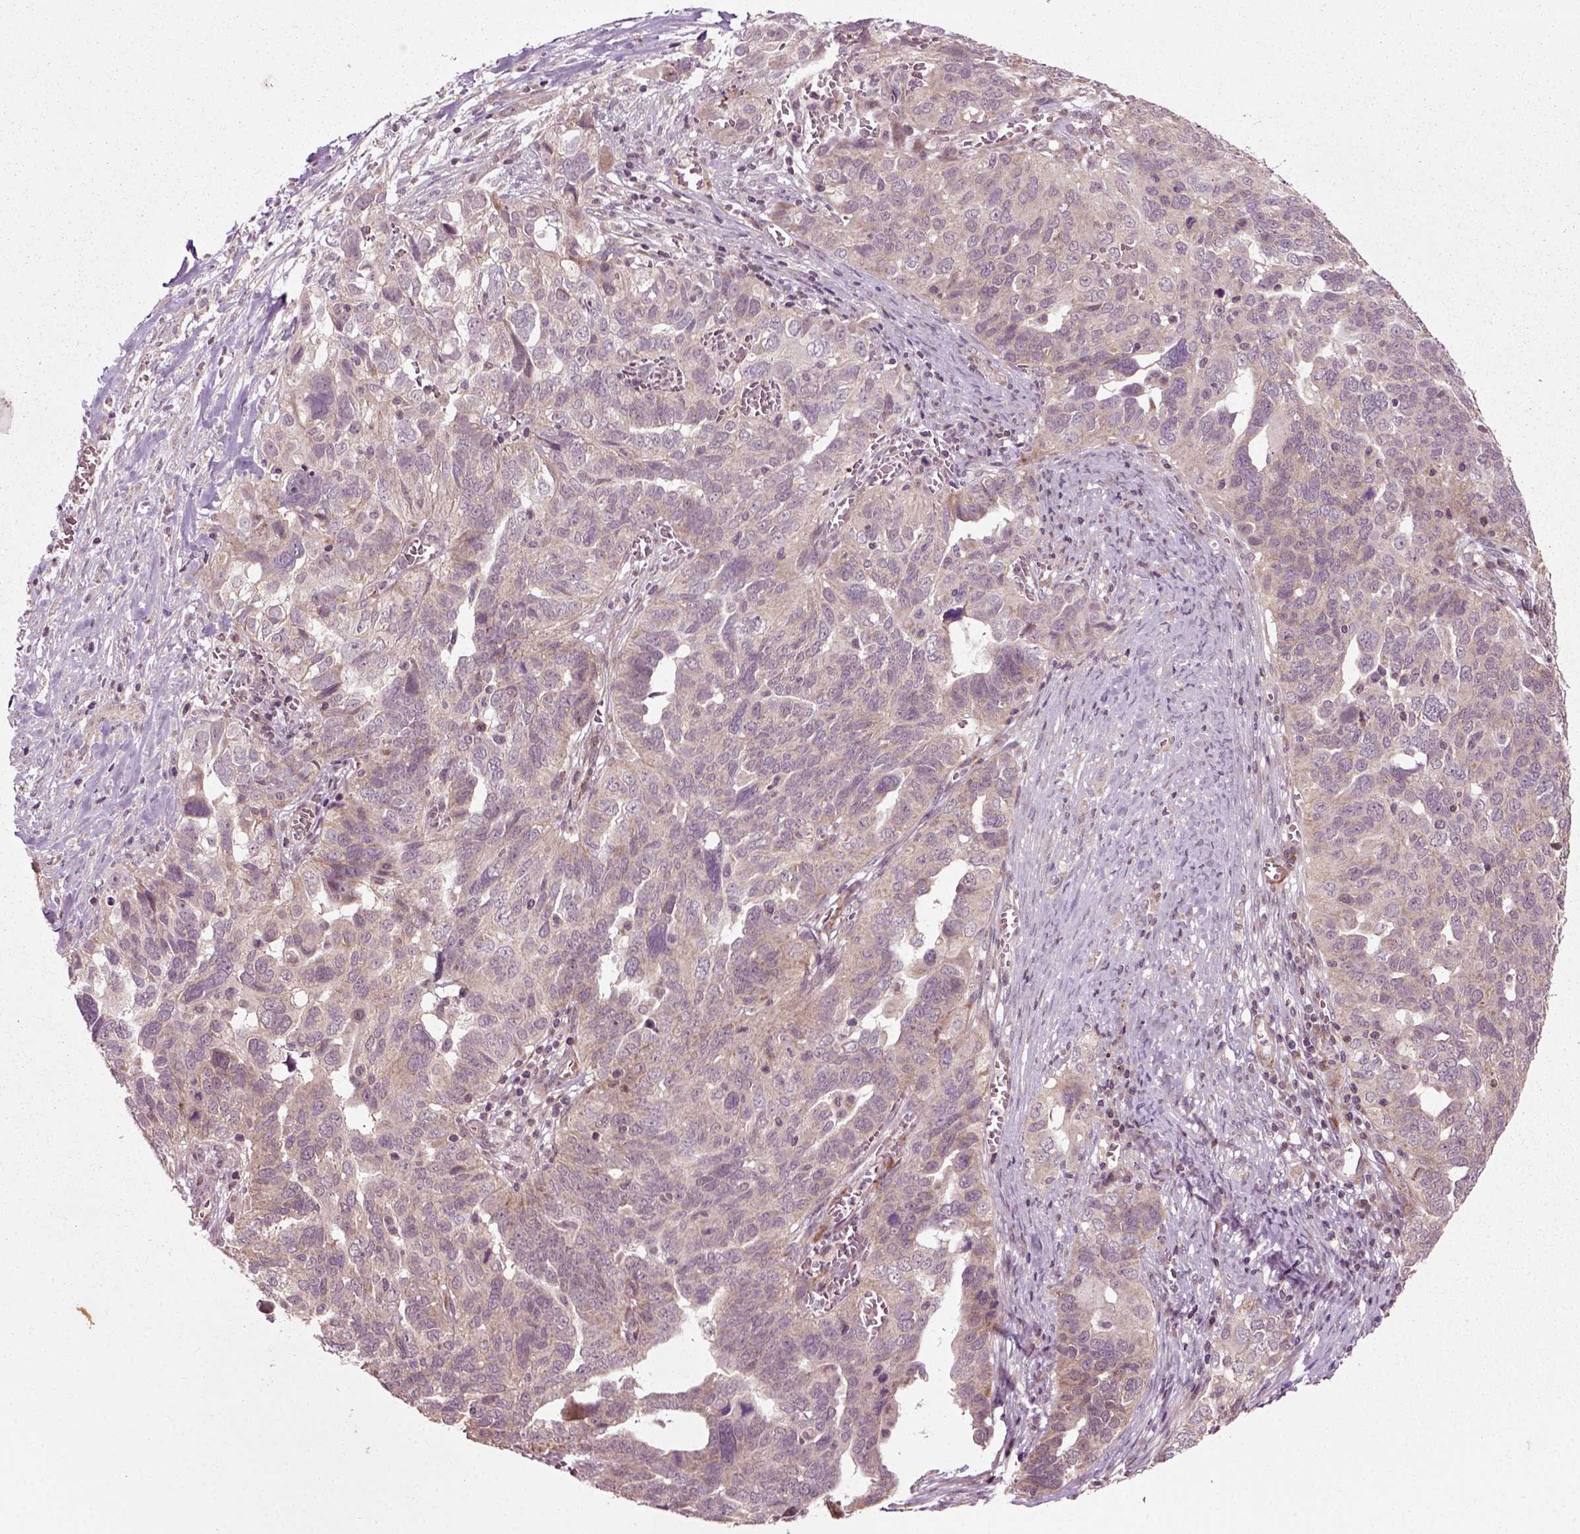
{"staining": {"intensity": "weak", "quantity": ">75%", "location": "cytoplasmic/membranous"}, "tissue": "ovarian cancer", "cell_type": "Tumor cells", "image_type": "cancer", "snomed": [{"axis": "morphology", "description": "Carcinoma, endometroid"}, {"axis": "topography", "description": "Soft tissue"}, {"axis": "topography", "description": "Ovary"}], "caption": "The photomicrograph shows a brown stain indicating the presence of a protein in the cytoplasmic/membranous of tumor cells in endometroid carcinoma (ovarian). Using DAB (3,3'-diaminobenzidine) (brown) and hematoxylin (blue) stains, captured at high magnification using brightfield microscopy.", "gene": "PLCD3", "patient": {"sex": "female", "age": 52}}